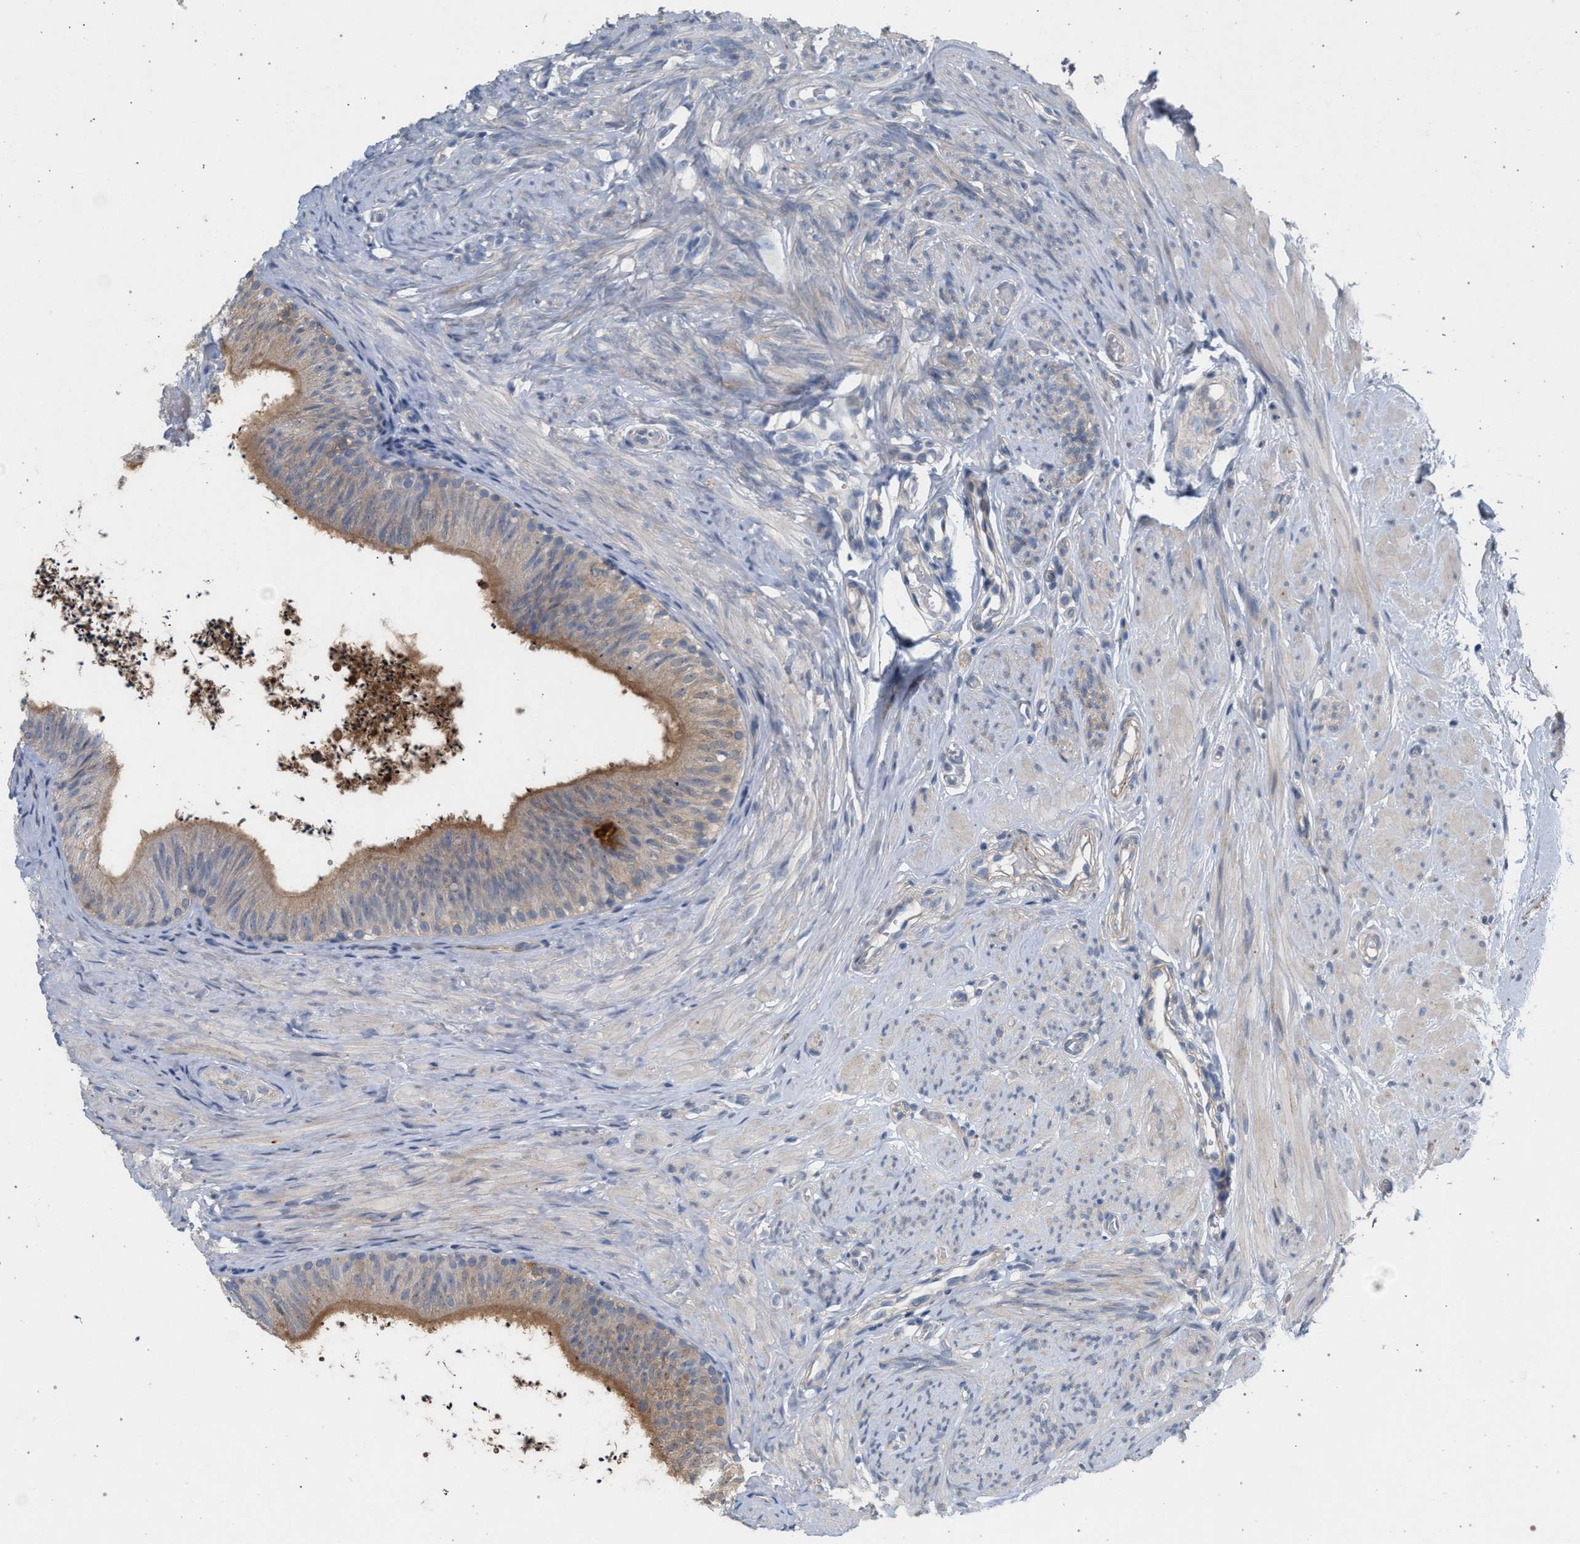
{"staining": {"intensity": "moderate", "quantity": "25%-75%", "location": "cytoplasmic/membranous"}, "tissue": "epididymis", "cell_type": "Glandular cells", "image_type": "normal", "snomed": [{"axis": "morphology", "description": "Normal tissue, NOS"}, {"axis": "topography", "description": "Epididymis"}], "caption": "IHC of benign human epididymis reveals medium levels of moderate cytoplasmic/membranous expression in approximately 25%-75% of glandular cells.", "gene": "MAMDC2", "patient": {"sex": "male", "age": 56}}